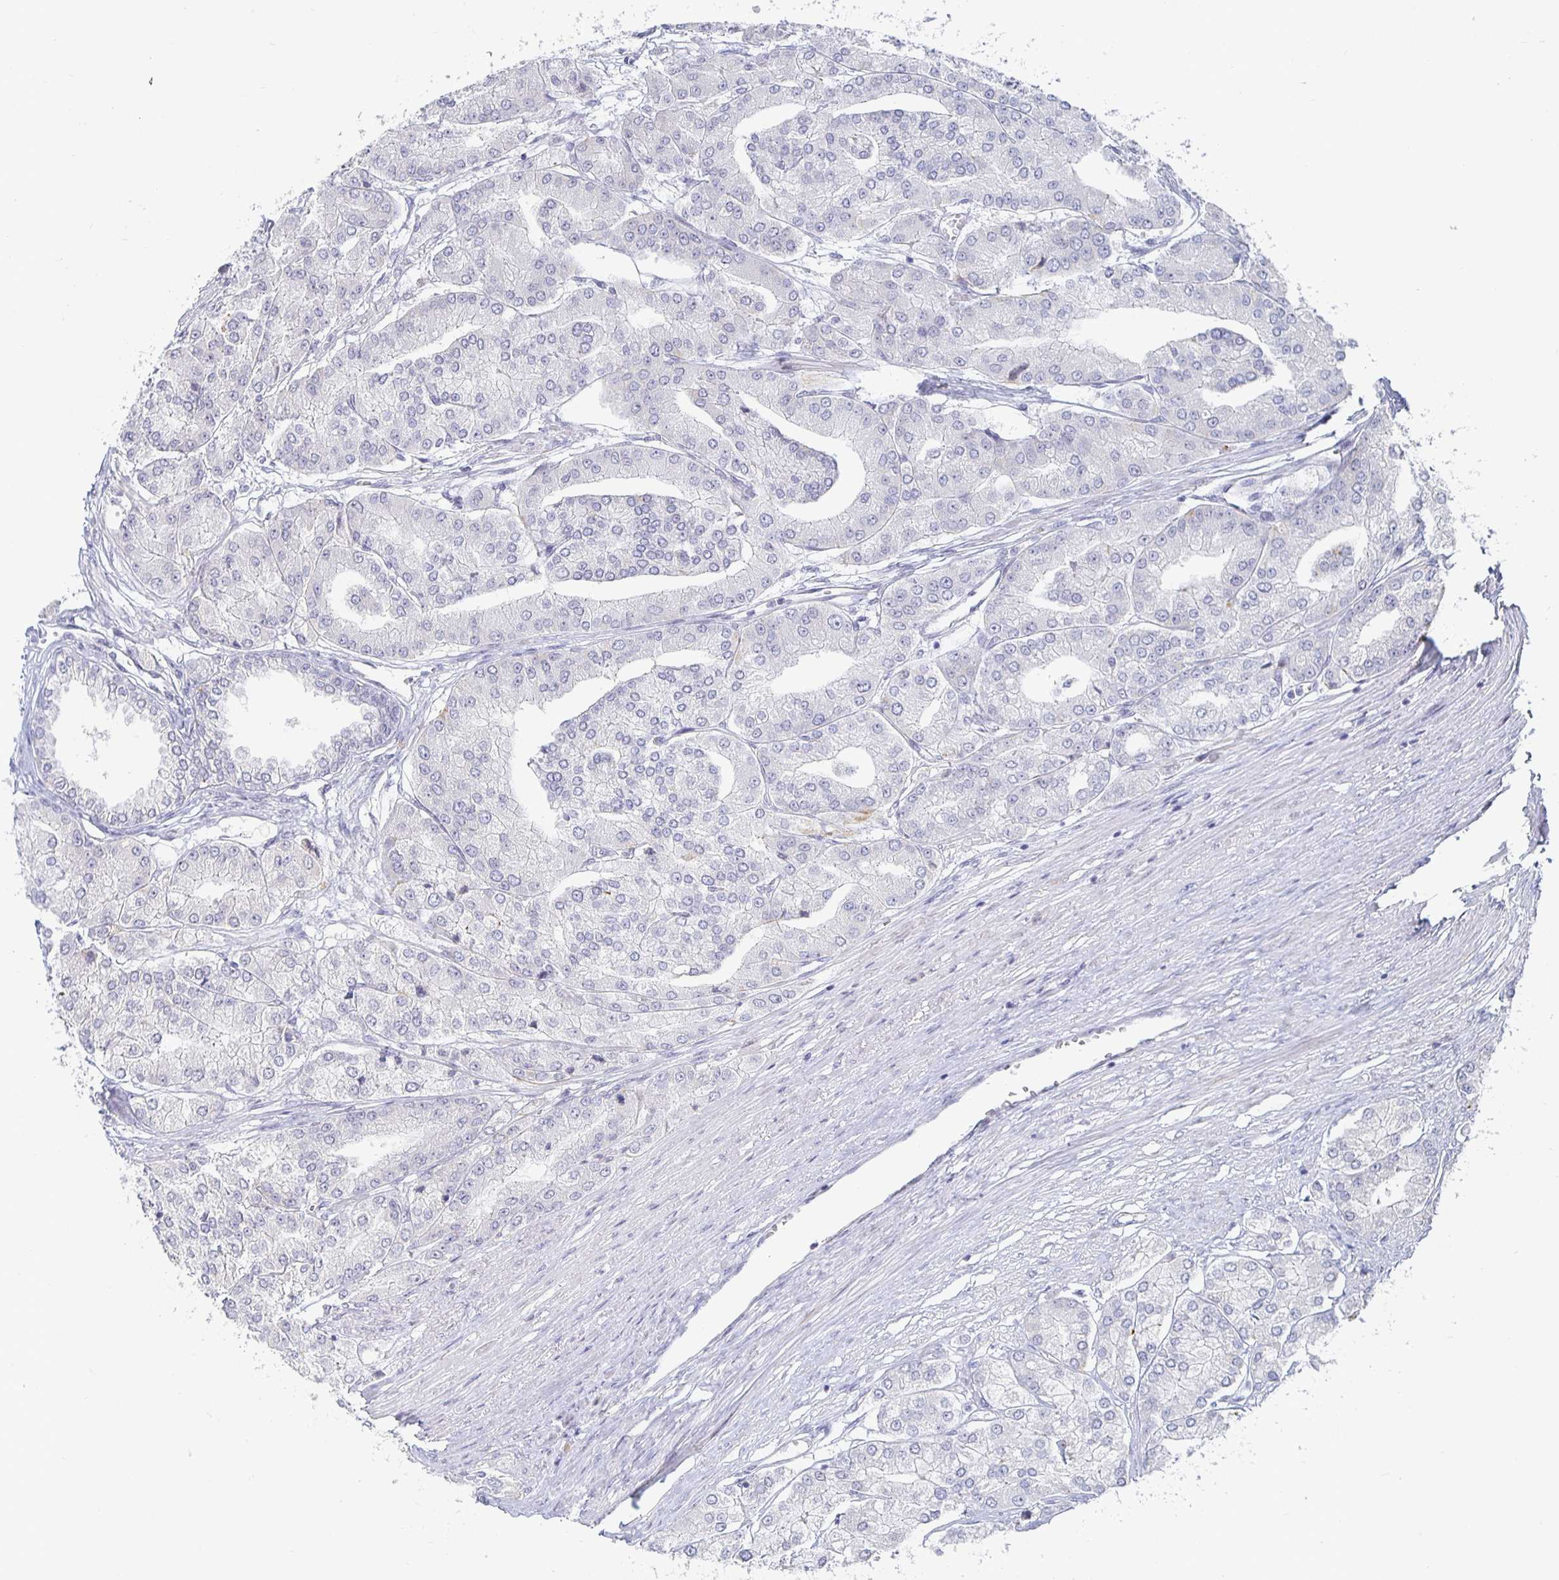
{"staining": {"intensity": "negative", "quantity": "none", "location": "none"}, "tissue": "prostate cancer", "cell_type": "Tumor cells", "image_type": "cancer", "snomed": [{"axis": "morphology", "description": "Adenocarcinoma, High grade"}, {"axis": "topography", "description": "Prostate"}], "caption": "High power microscopy photomicrograph of an immunohistochemistry image of prostate high-grade adenocarcinoma, revealing no significant positivity in tumor cells. Brightfield microscopy of immunohistochemistry stained with DAB (3,3'-diaminobenzidine) (brown) and hematoxylin (blue), captured at high magnification.", "gene": "S100G", "patient": {"sex": "male", "age": 61}}